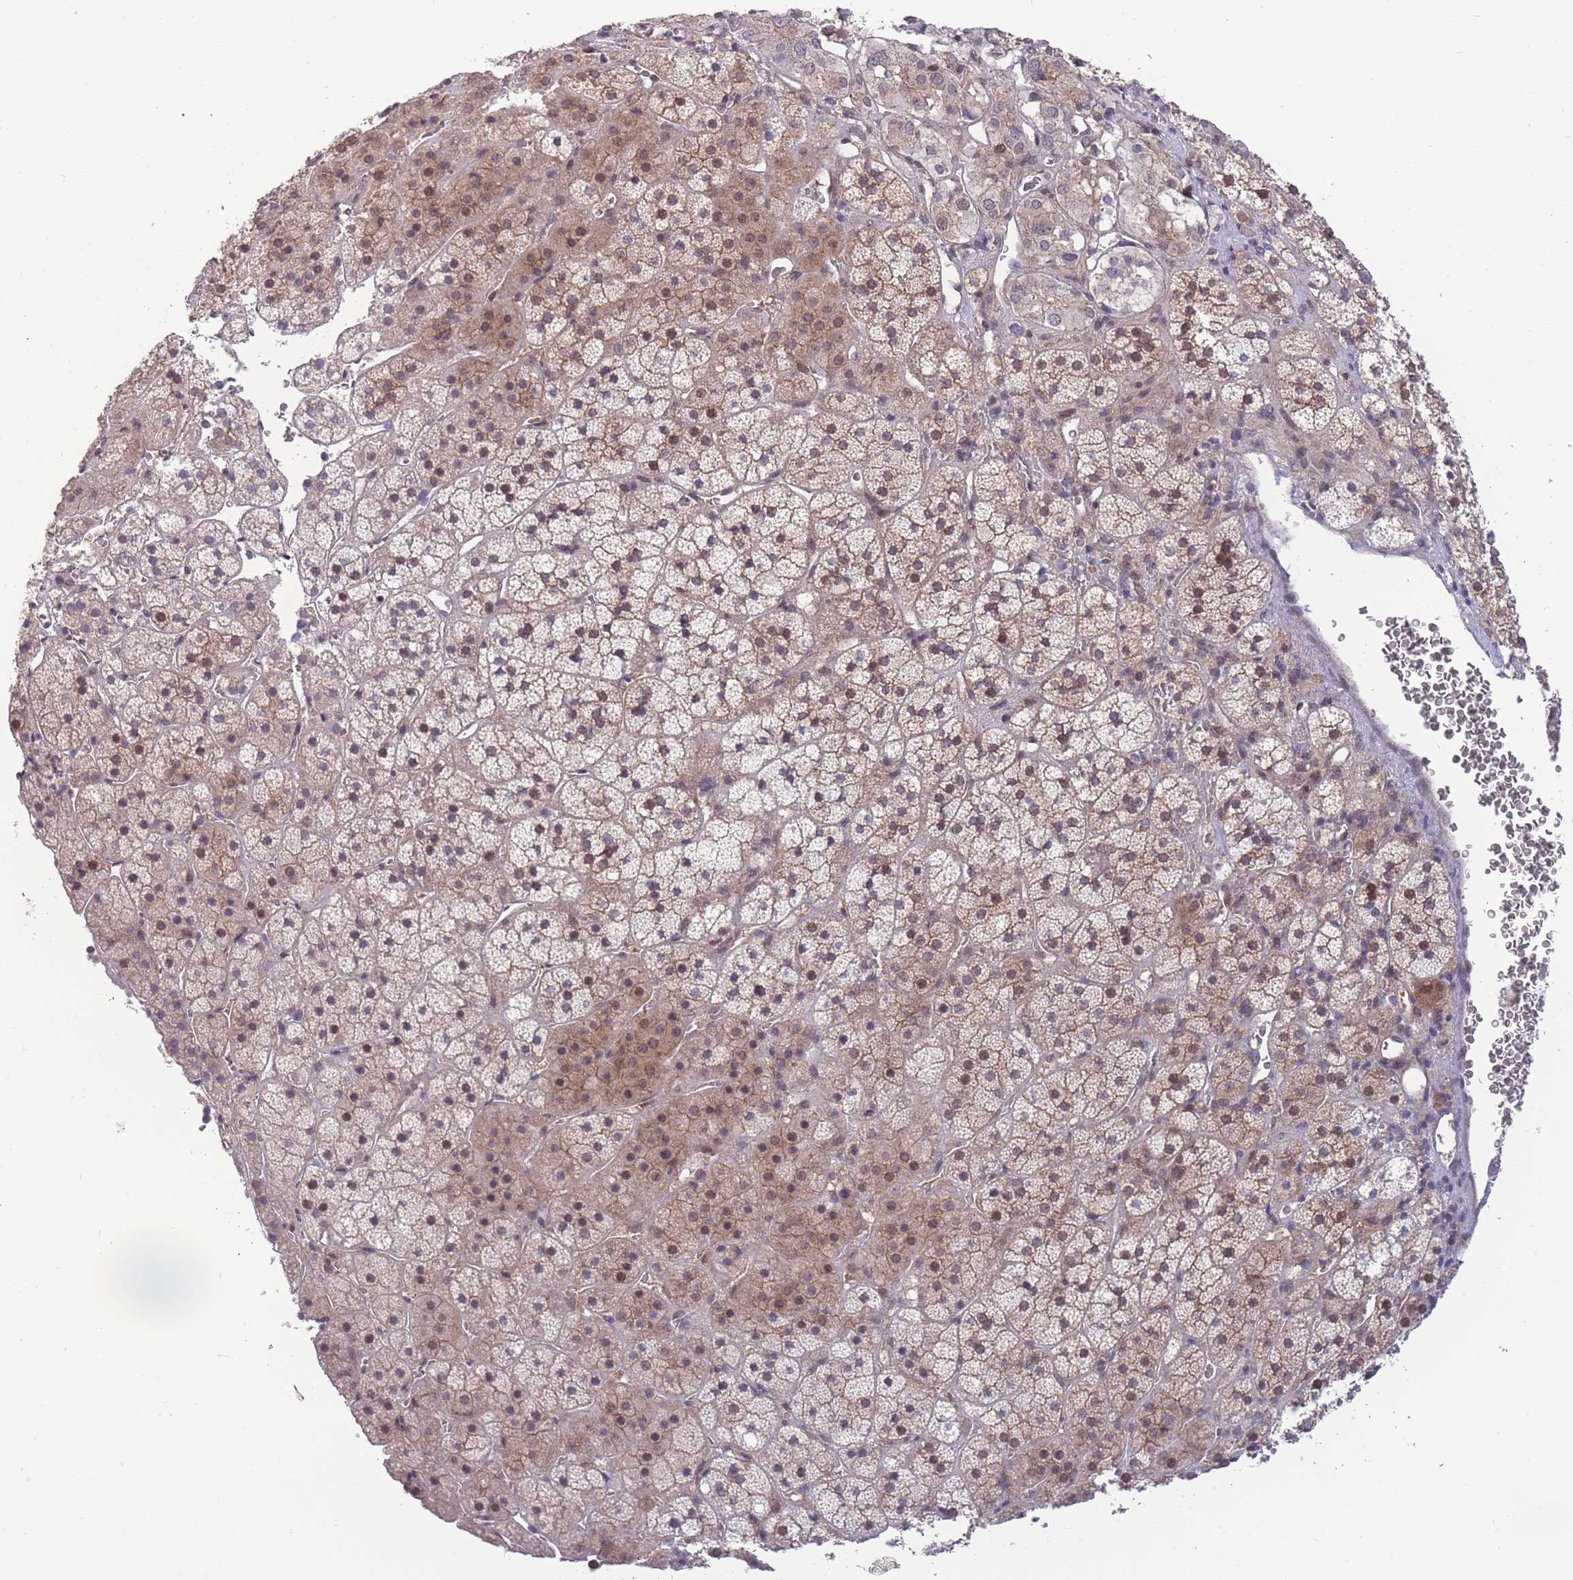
{"staining": {"intensity": "moderate", "quantity": "25%-75%", "location": "cytoplasmic/membranous"}, "tissue": "adrenal gland", "cell_type": "Glandular cells", "image_type": "normal", "snomed": [{"axis": "morphology", "description": "Normal tissue, NOS"}, {"axis": "topography", "description": "Adrenal gland"}], "caption": "Unremarkable adrenal gland demonstrates moderate cytoplasmic/membranous staining in approximately 25%-75% of glandular cells Nuclei are stained in blue..", "gene": "RIC8A", "patient": {"sex": "female", "age": 44}}